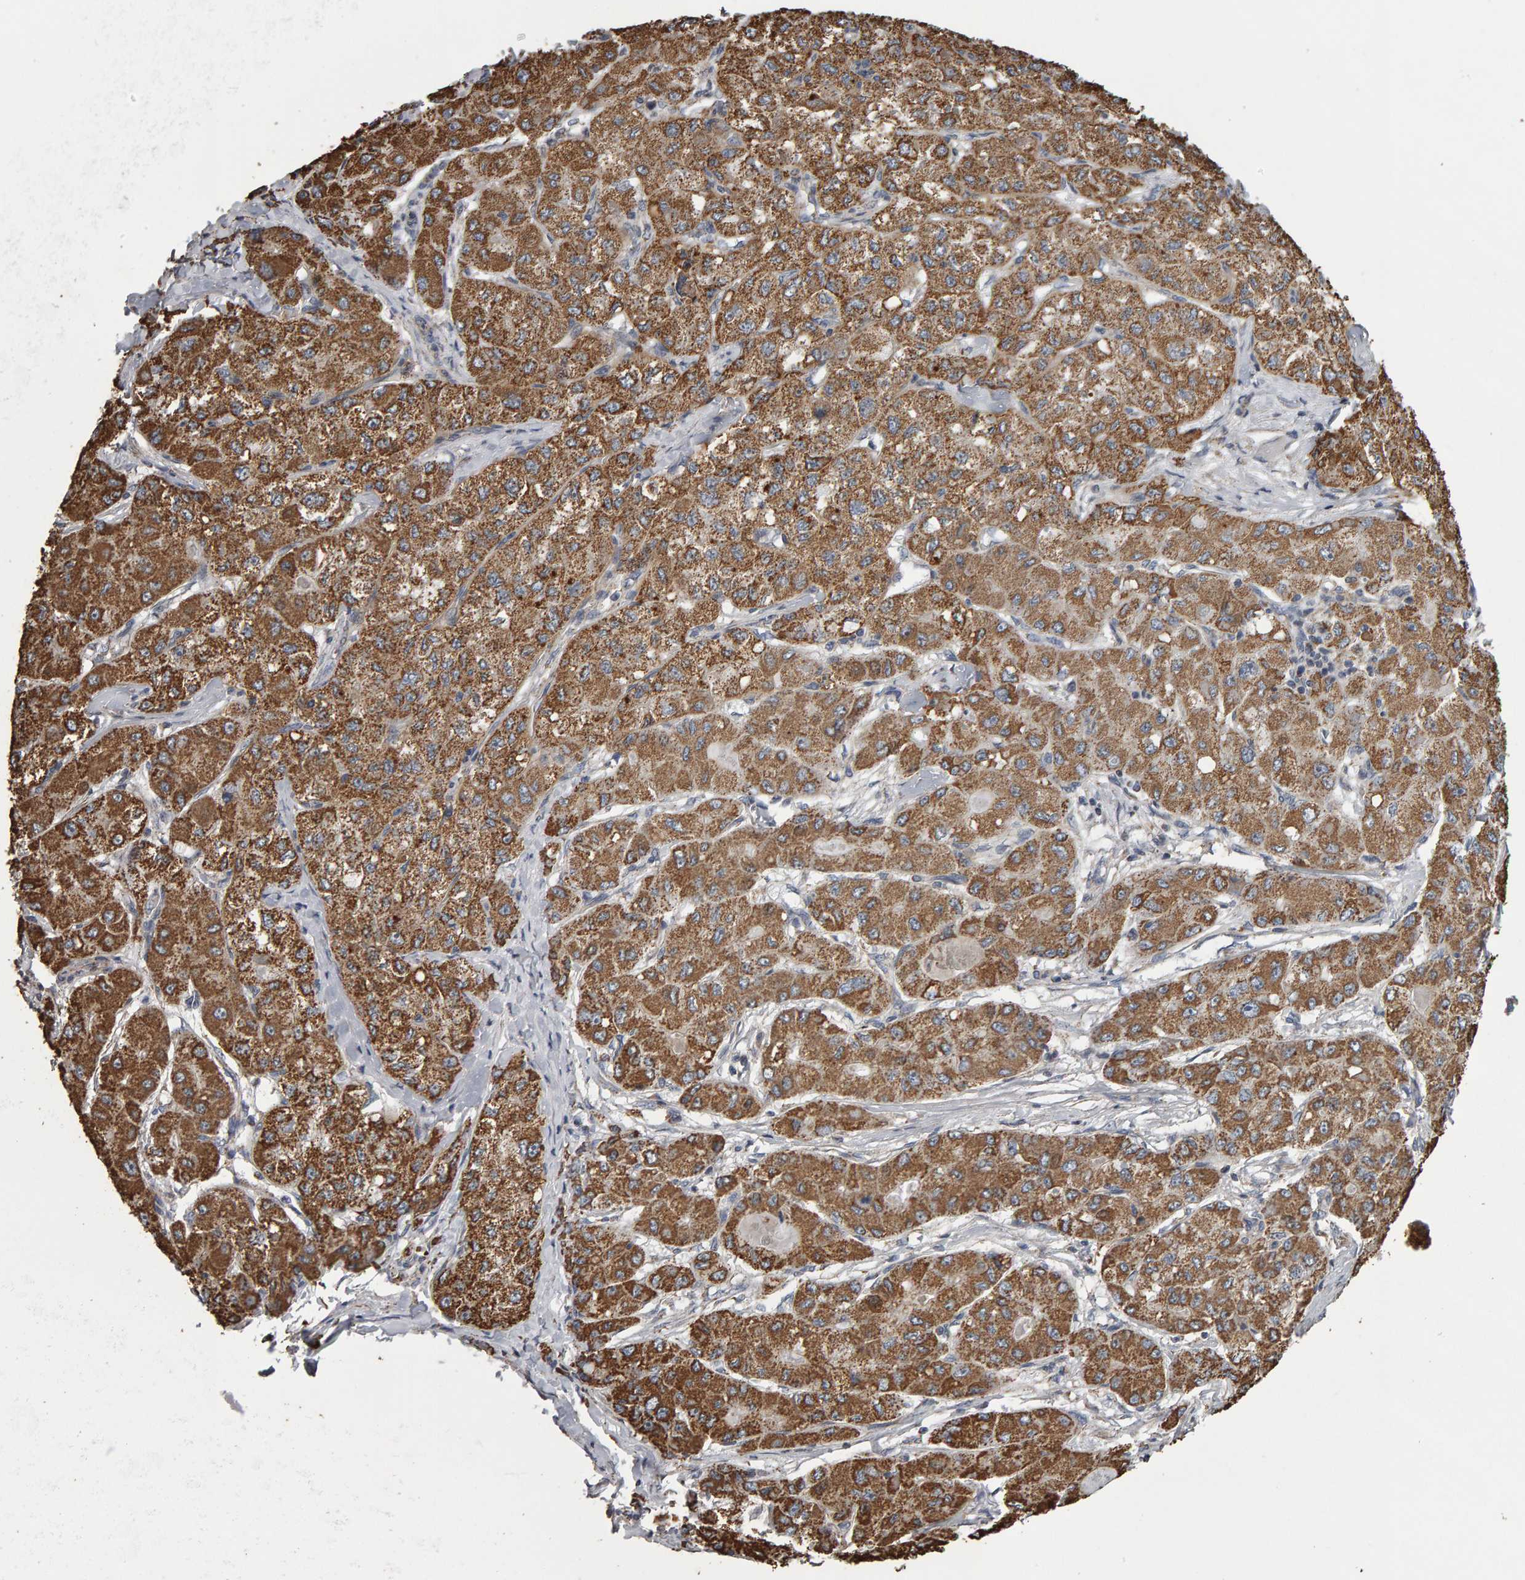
{"staining": {"intensity": "moderate", "quantity": ">75%", "location": "cytoplasmic/membranous"}, "tissue": "liver cancer", "cell_type": "Tumor cells", "image_type": "cancer", "snomed": [{"axis": "morphology", "description": "Carcinoma, Hepatocellular, NOS"}, {"axis": "topography", "description": "Liver"}], "caption": "Hepatocellular carcinoma (liver) stained with DAB (3,3'-diaminobenzidine) IHC demonstrates medium levels of moderate cytoplasmic/membranous expression in approximately >75% of tumor cells. (DAB = brown stain, brightfield microscopy at high magnification).", "gene": "TOM1L1", "patient": {"sex": "male", "age": 80}}